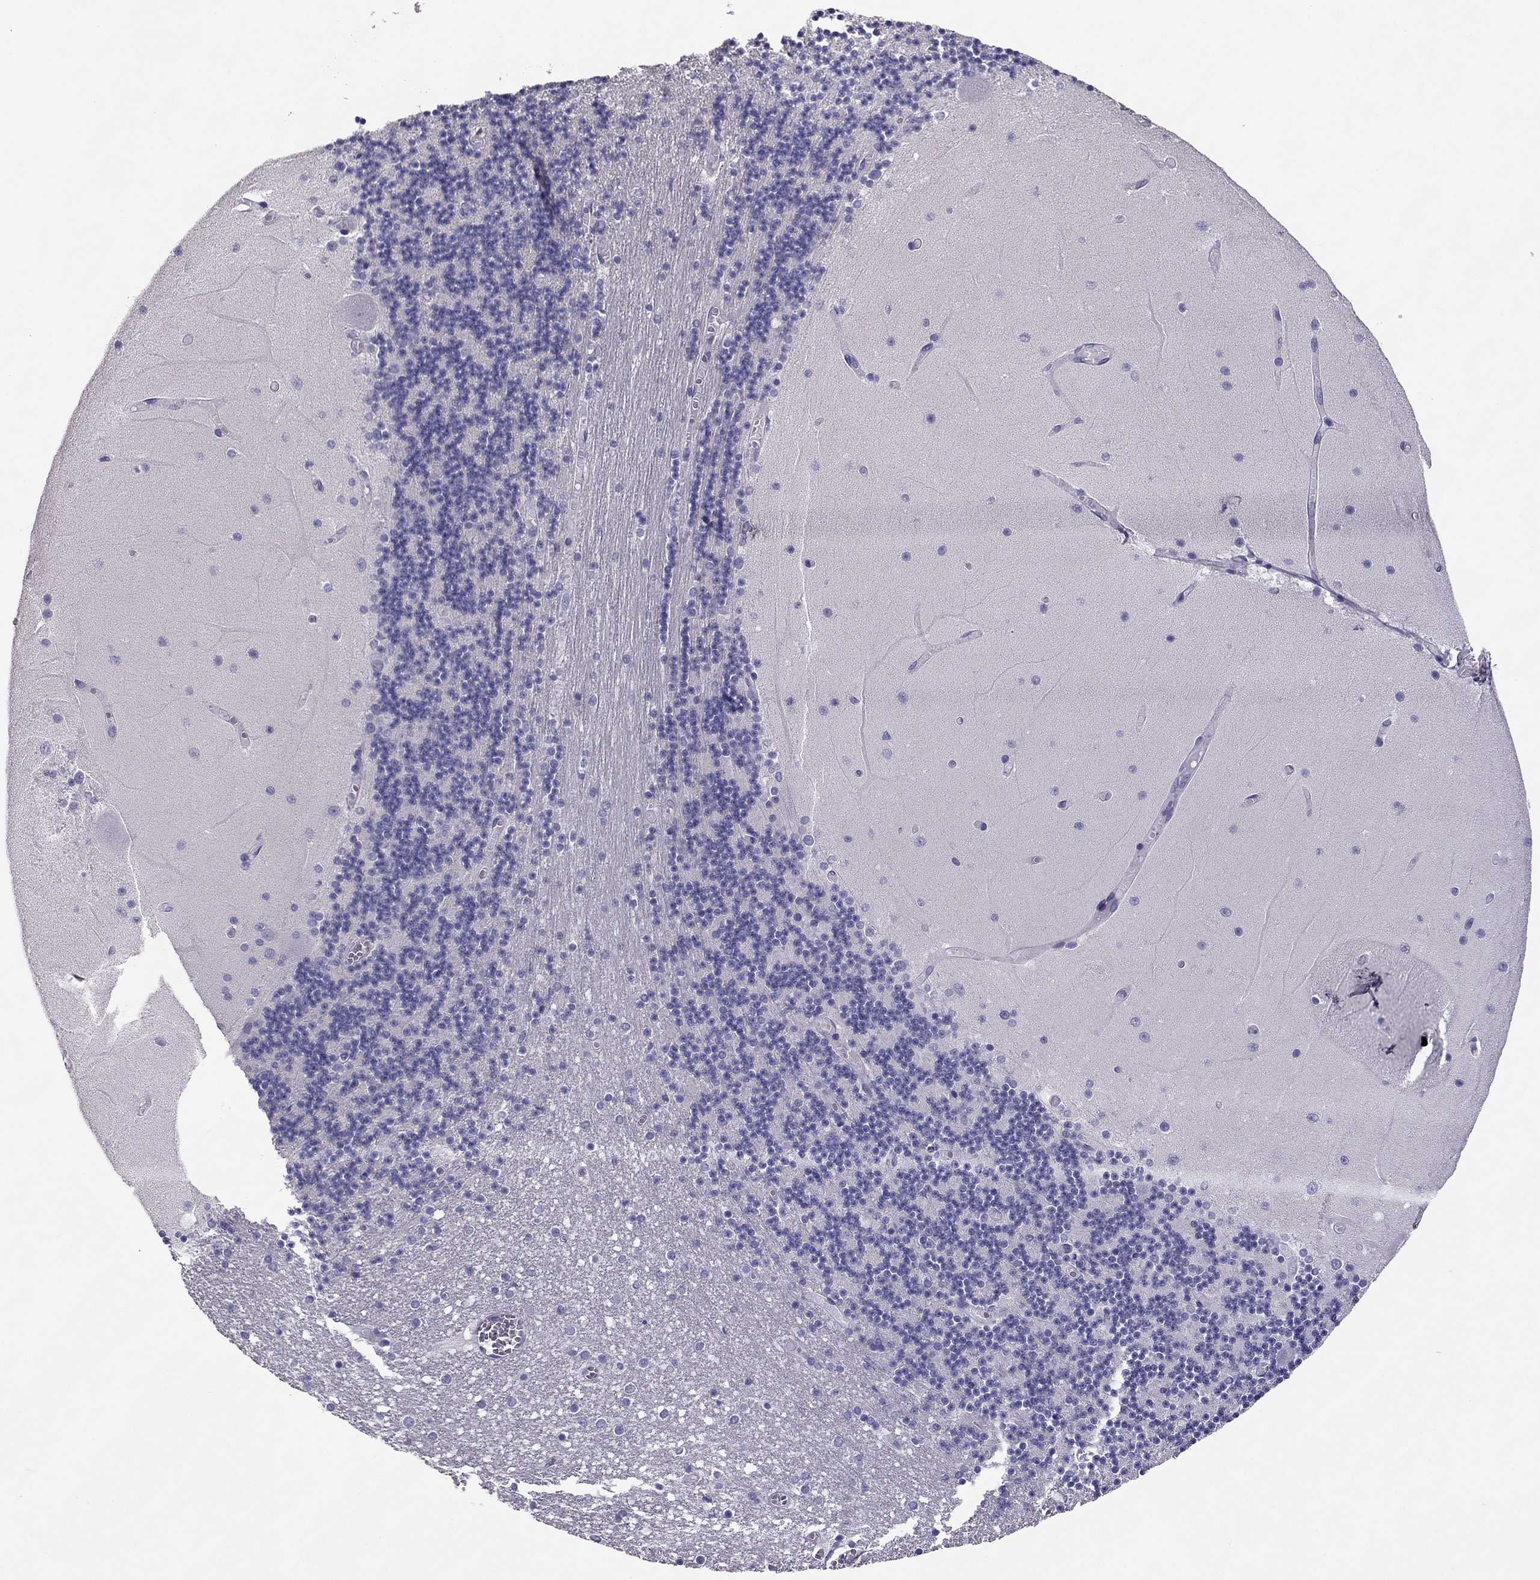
{"staining": {"intensity": "negative", "quantity": "none", "location": "none"}, "tissue": "cerebellum", "cell_type": "Cells in granular layer", "image_type": "normal", "snomed": [{"axis": "morphology", "description": "Normal tissue, NOS"}, {"axis": "topography", "description": "Cerebellum"}], "caption": "Human cerebellum stained for a protein using IHC exhibits no positivity in cells in granular layer.", "gene": "PDE6A", "patient": {"sex": "female", "age": 28}}